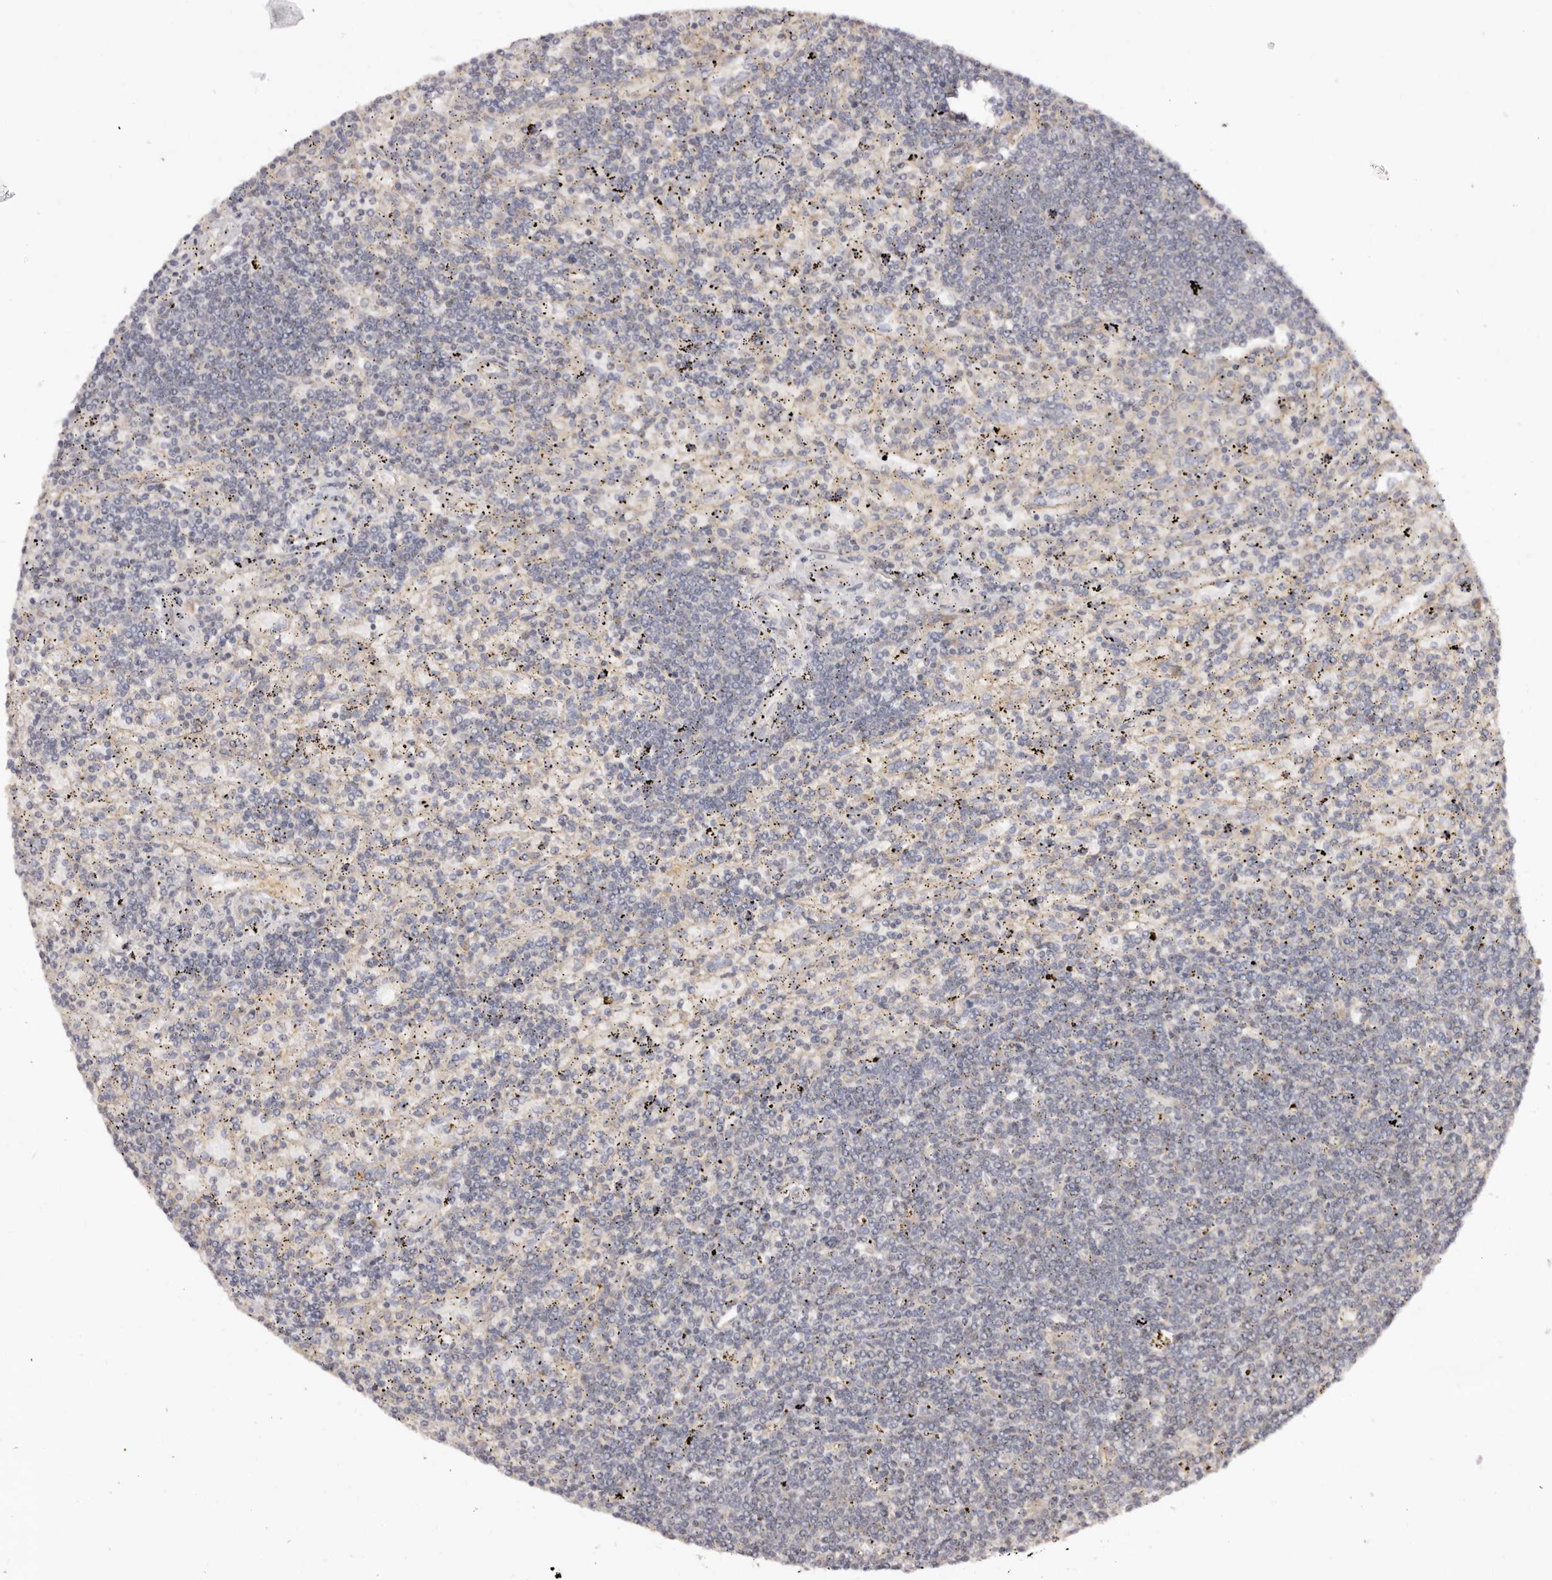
{"staining": {"intensity": "negative", "quantity": "none", "location": "none"}, "tissue": "lymphoma", "cell_type": "Tumor cells", "image_type": "cancer", "snomed": [{"axis": "morphology", "description": "Malignant lymphoma, non-Hodgkin's type, Low grade"}, {"axis": "topography", "description": "Spleen"}], "caption": "Immunohistochemical staining of human lymphoma shows no significant expression in tumor cells.", "gene": "RPS6", "patient": {"sex": "male", "age": 76}}